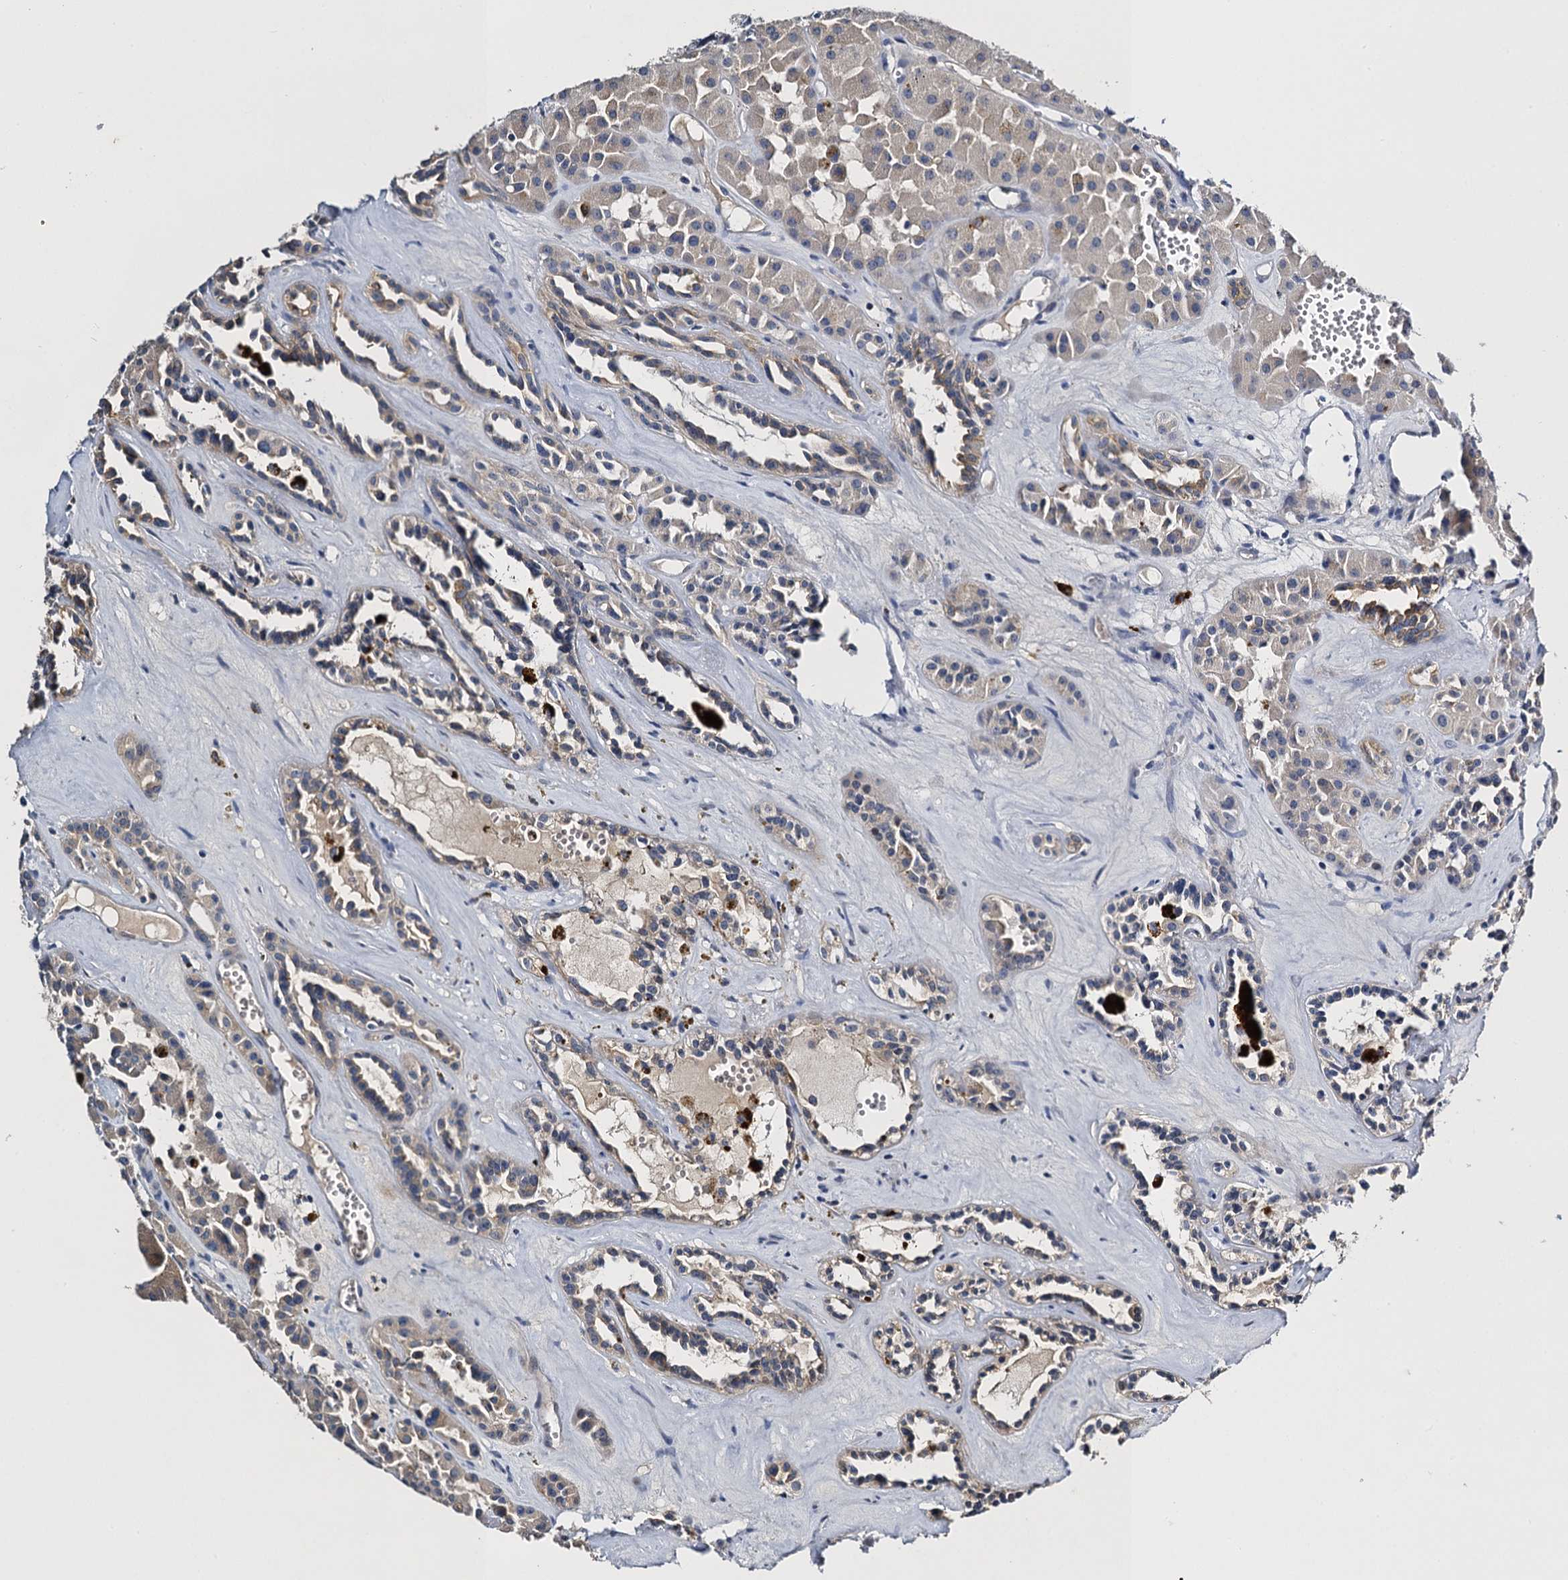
{"staining": {"intensity": "negative", "quantity": "none", "location": "none"}, "tissue": "renal cancer", "cell_type": "Tumor cells", "image_type": "cancer", "snomed": [{"axis": "morphology", "description": "Carcinoma, NOS"}, {"axis": "topography", "description": "Kidney"}], "caption": "An image of human renal cancer is negative for staining in tumor cells.", "gene": "SLC11A2", "patient": {"sex": "female", "age": 75}}